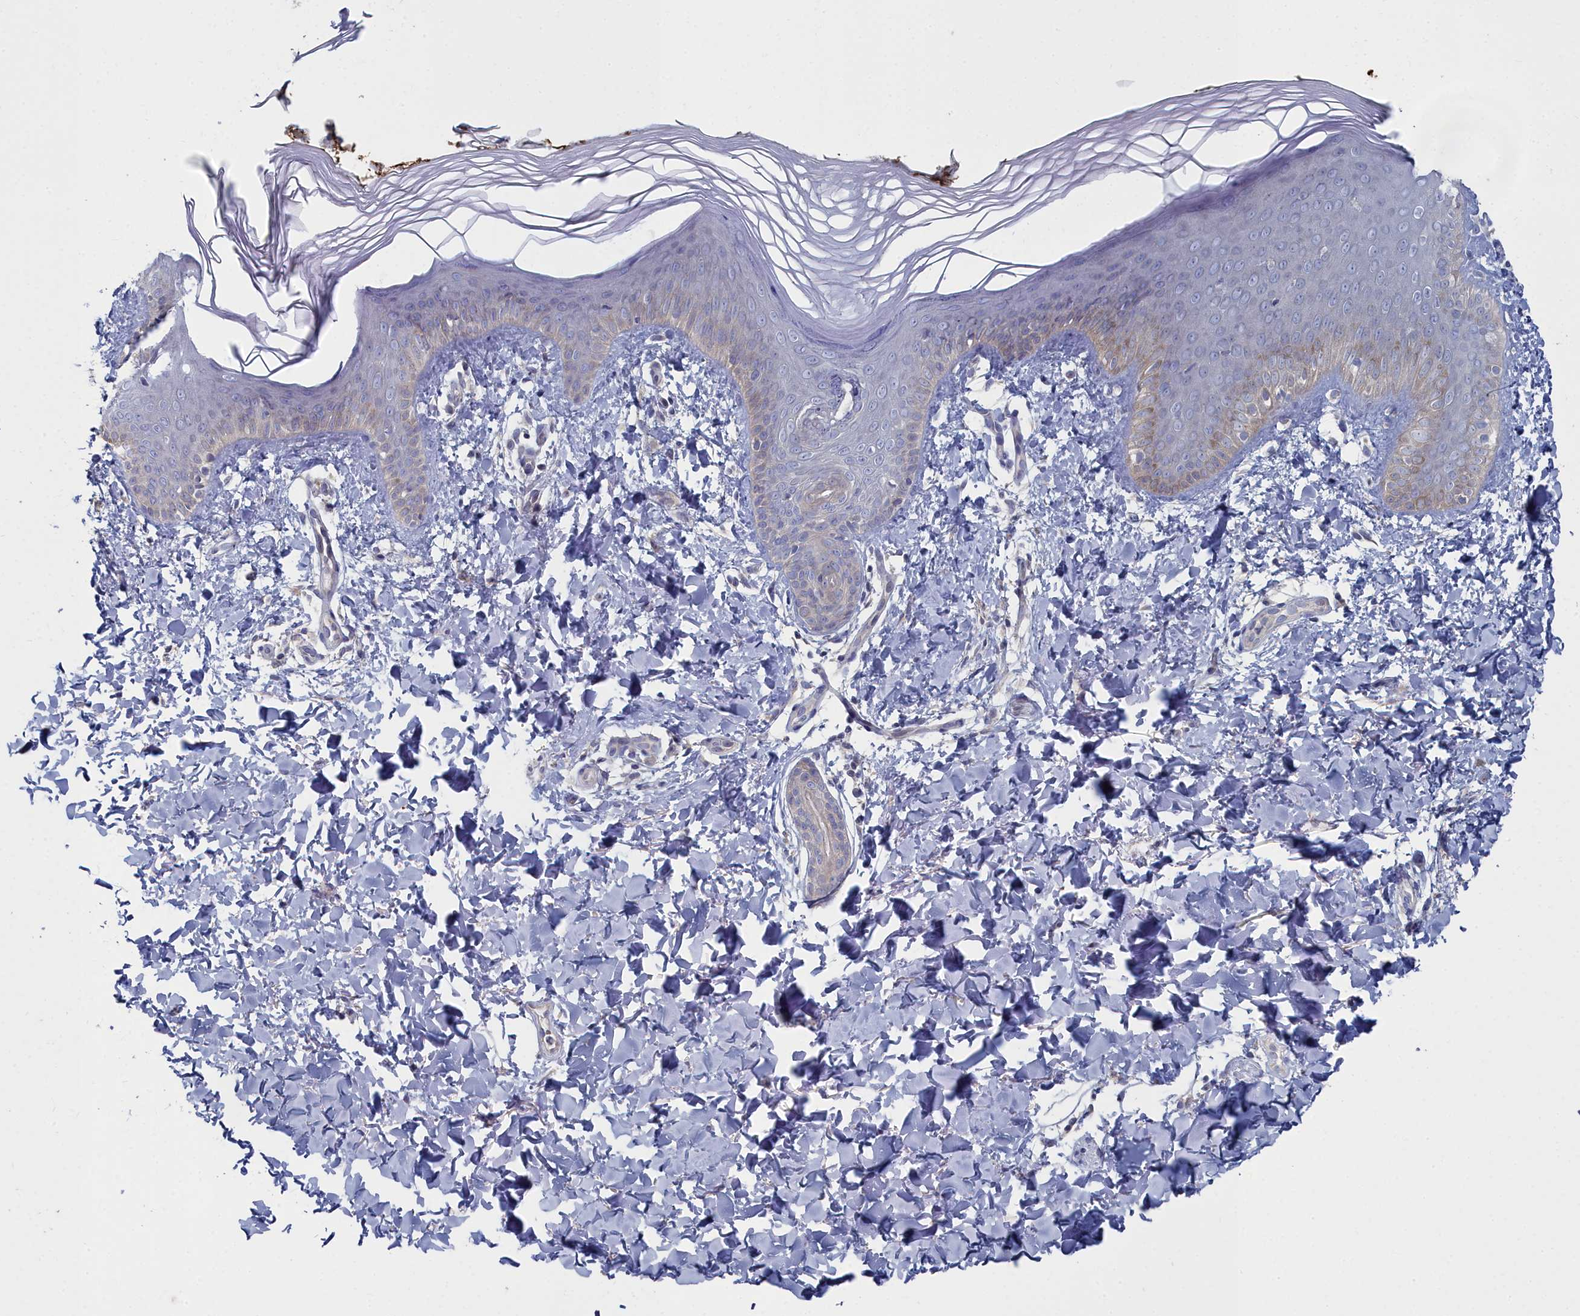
{"staining": {"intensity": "moderate", "quantity": "<25%", "location": "cytoplasmic/membranous"}, "tissue": "skin", "cell_type": "Epidermal cells", "image_type": "normal", "snomed": [{"axis": "morphology", "description": "Normal tissue, NOS"}, {"axis": "morphology", "description": "Inflammation, NOS"}, {"axis": "topography", "description": "Soft tissue"}, {"axis": "topography", "description": "Anal"}], "caption": "Immunohistochemical staining of benign human skin exhibits <25% levels of moderate cytoplasmic/membranous protein staining in approximately <25% of epidermal cells. The staining was performed using DAB, with brown indicating positive protein expression. Nuclei are stained blue with hematoxylin.", "gene": "CCDC149", "patient": {"sex": "female", "age": 15}}